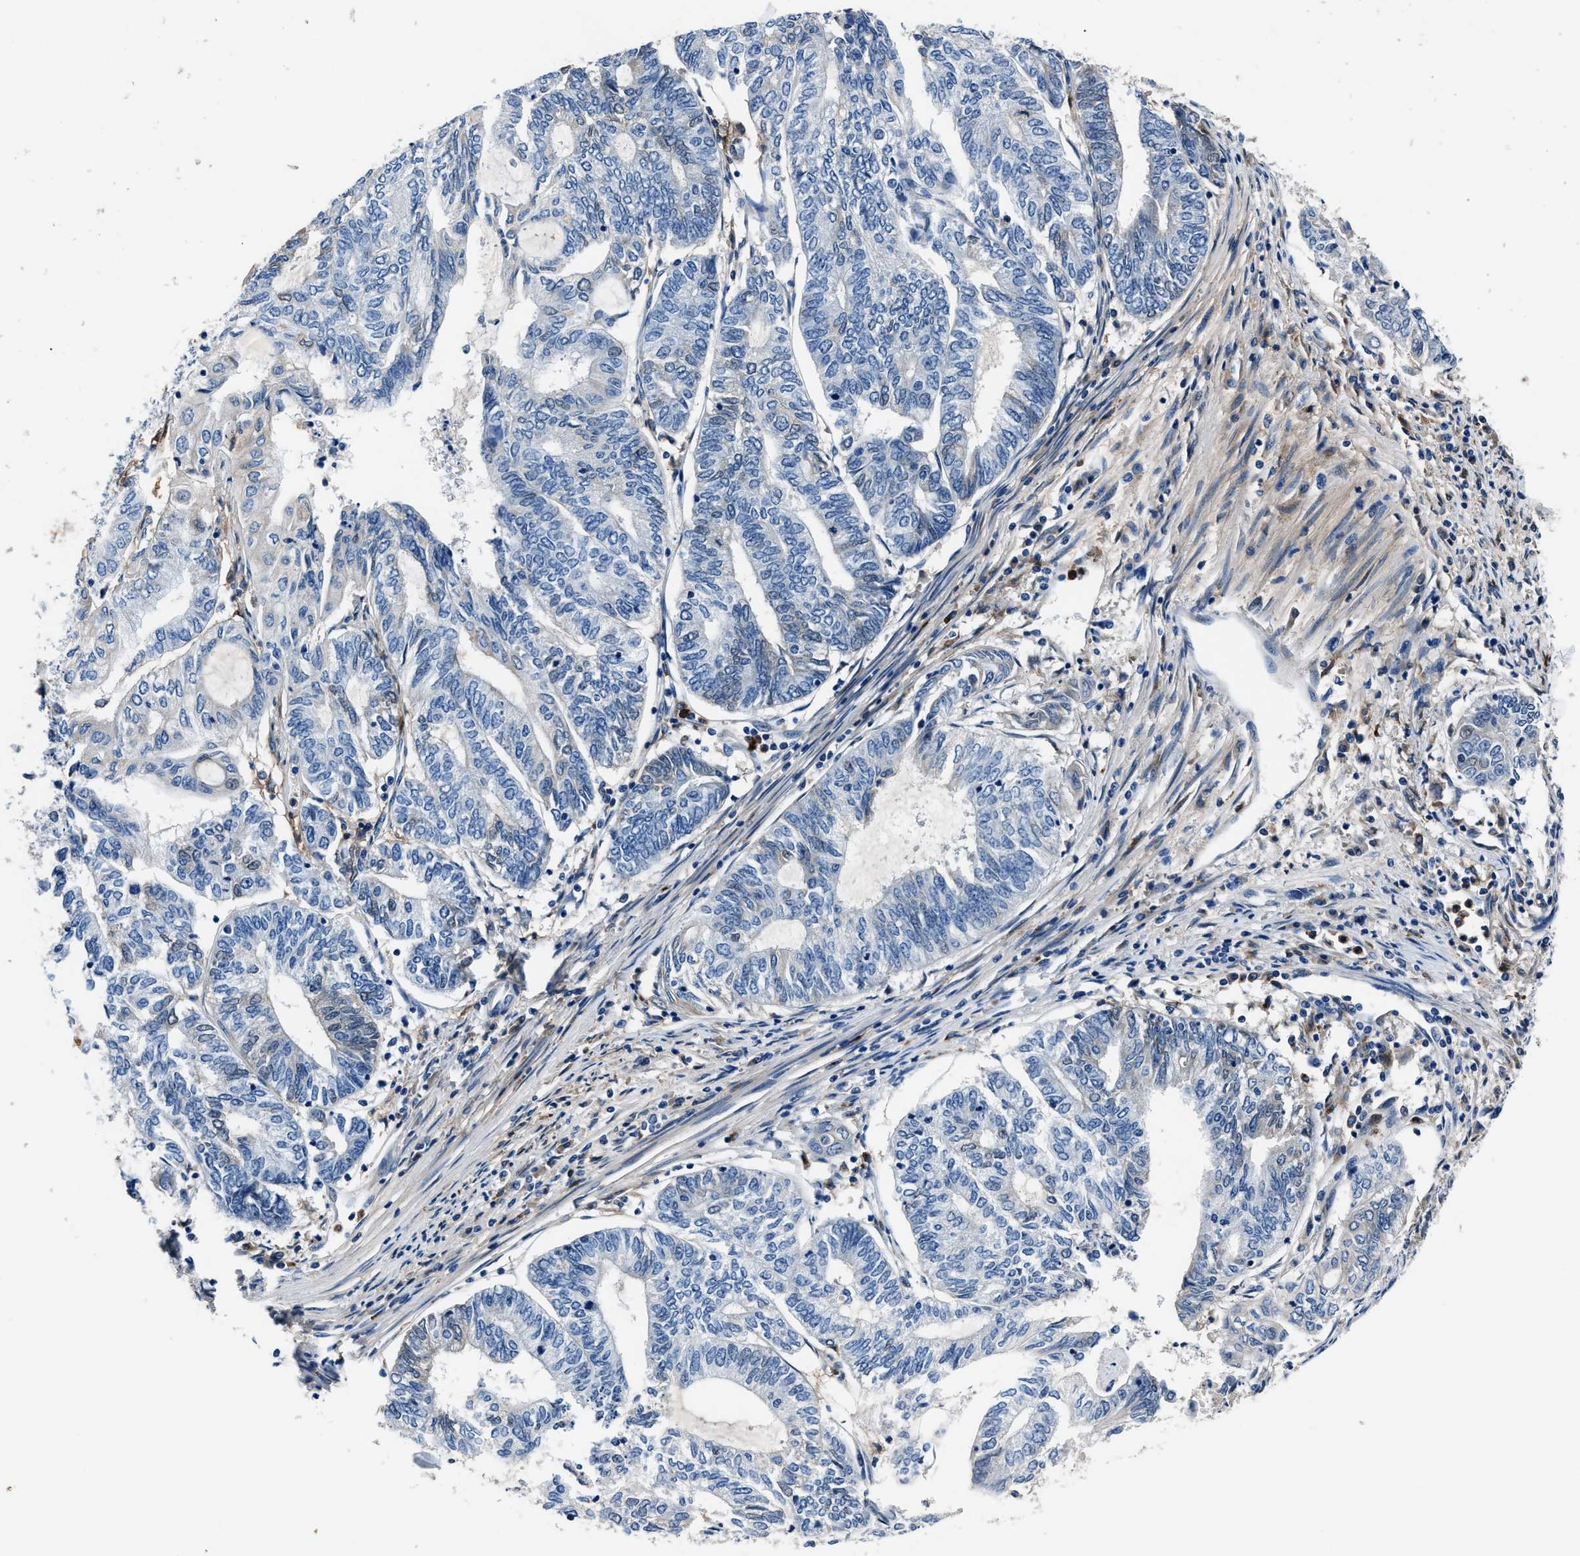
{"staining": {"intensity": "negative", "quantity": "none", "location": "none"}, "tissue": "endometrial cancer", "cell_type": "Tumor cells", "image_type": "cancer", "snomed": [{"axis": "morphology", "description": "Adenocarcinoma, NOS"}, {"axis": "topography", "description": "Uterus"}, {"axis": "topography", "description": "Endometrium"}], "caption": "Immunohistochemistry photomicrograph of endometrial adenocarcinoma stained for a protein (brown), which displays no expression in tumor cells.", "gene": "FGL2", "patient": {"sex": "female", "age": 70}}